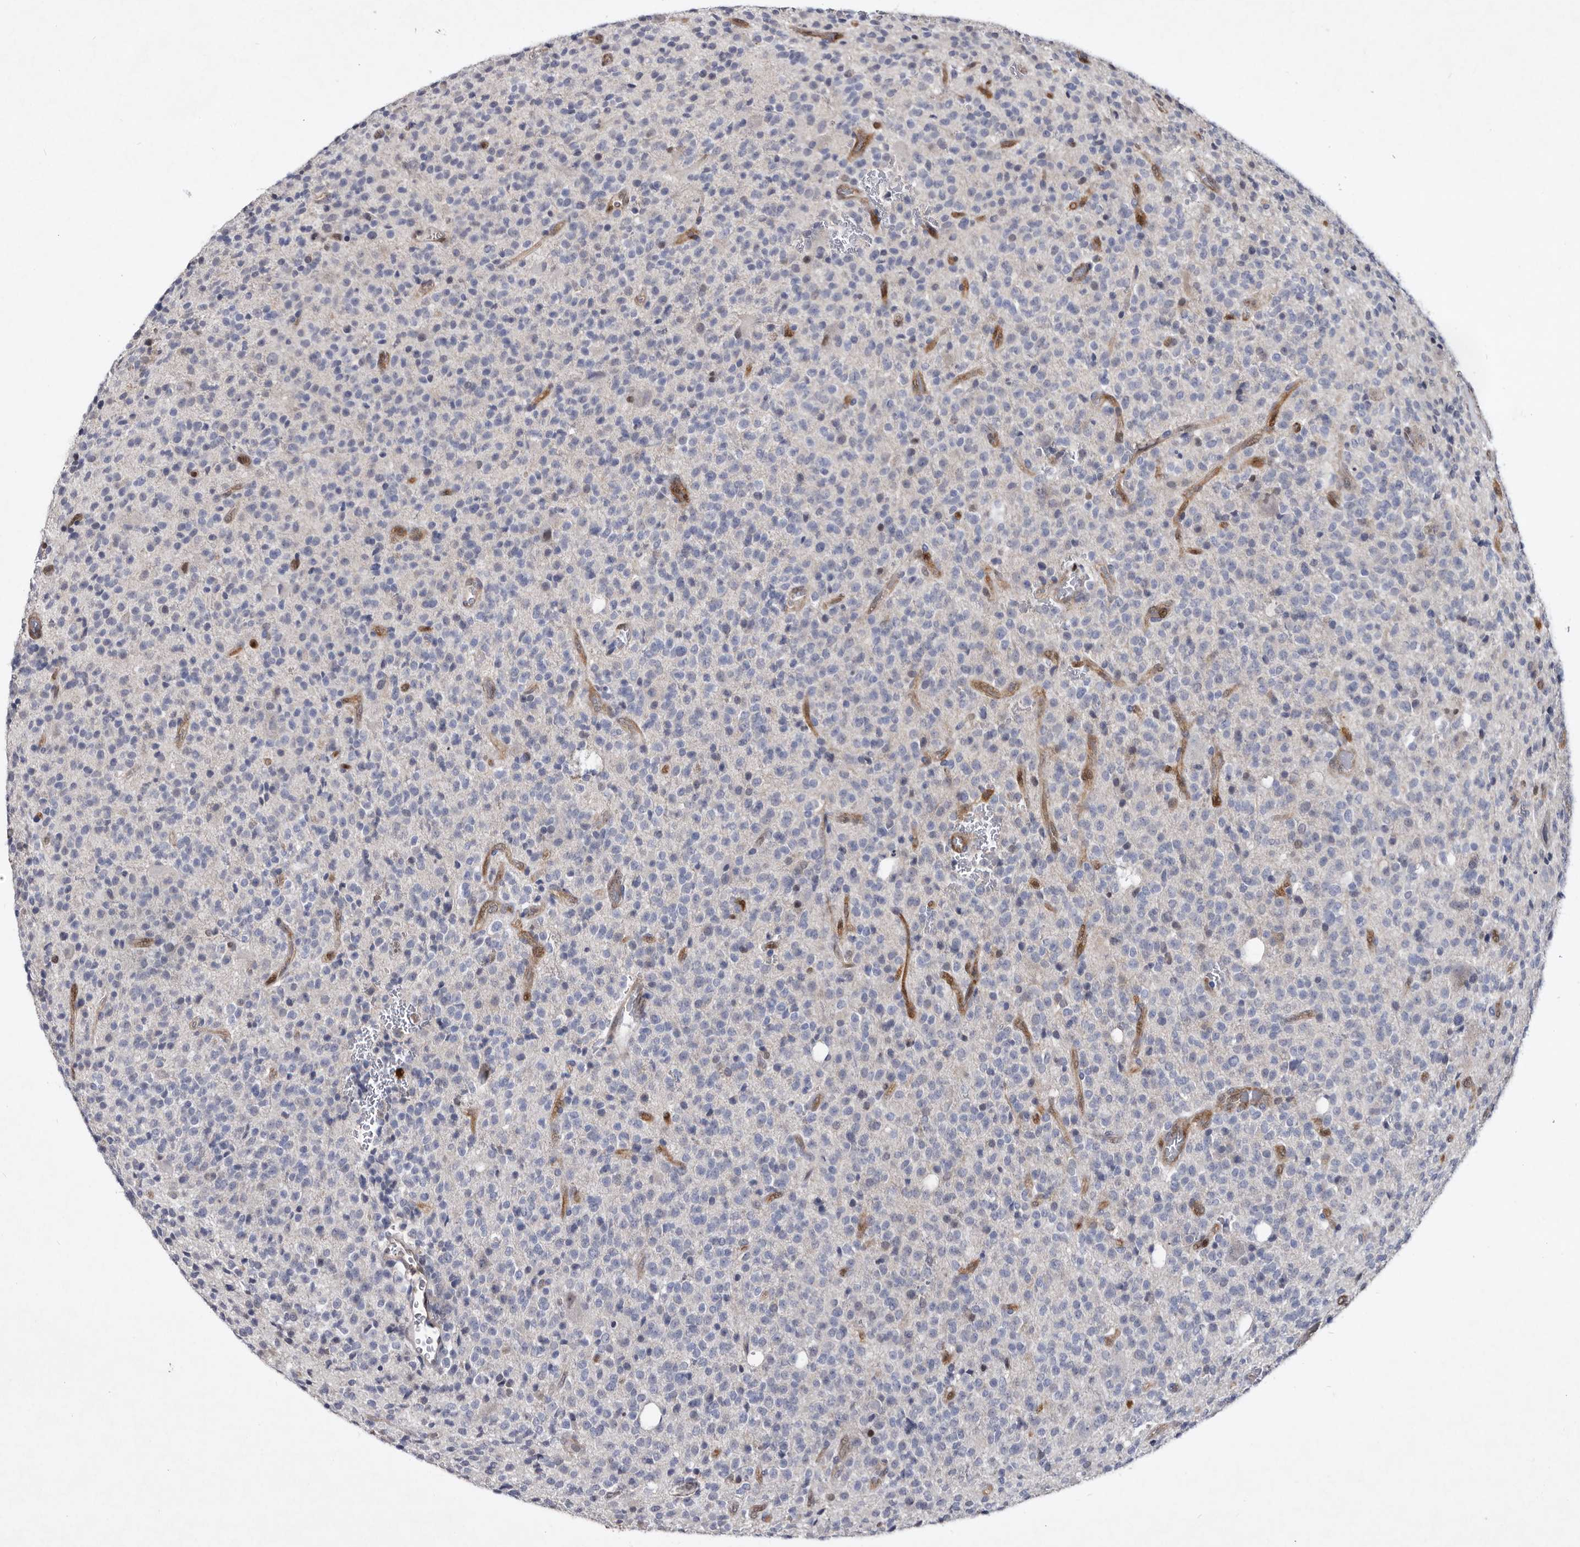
{"staining": {"intensity": "negative", "quantity": "none", "location": "none"}, "tissue": "glioma", "cell_type": "Tumor cells", "image_type": "cancer", "snomed": [{"axis": "morphology", "description": "Glioma, malignant, High grade"}, {"axis": "topography", "description": "Brain"}], "caption": "High power microscopy histopathology image of an immunohistochemistry photomicrograph of glioma, revealing no significant positivity in tumor cells.", "gene": "SERPINB8", "patient": {"sex": "male", "age": 34}}